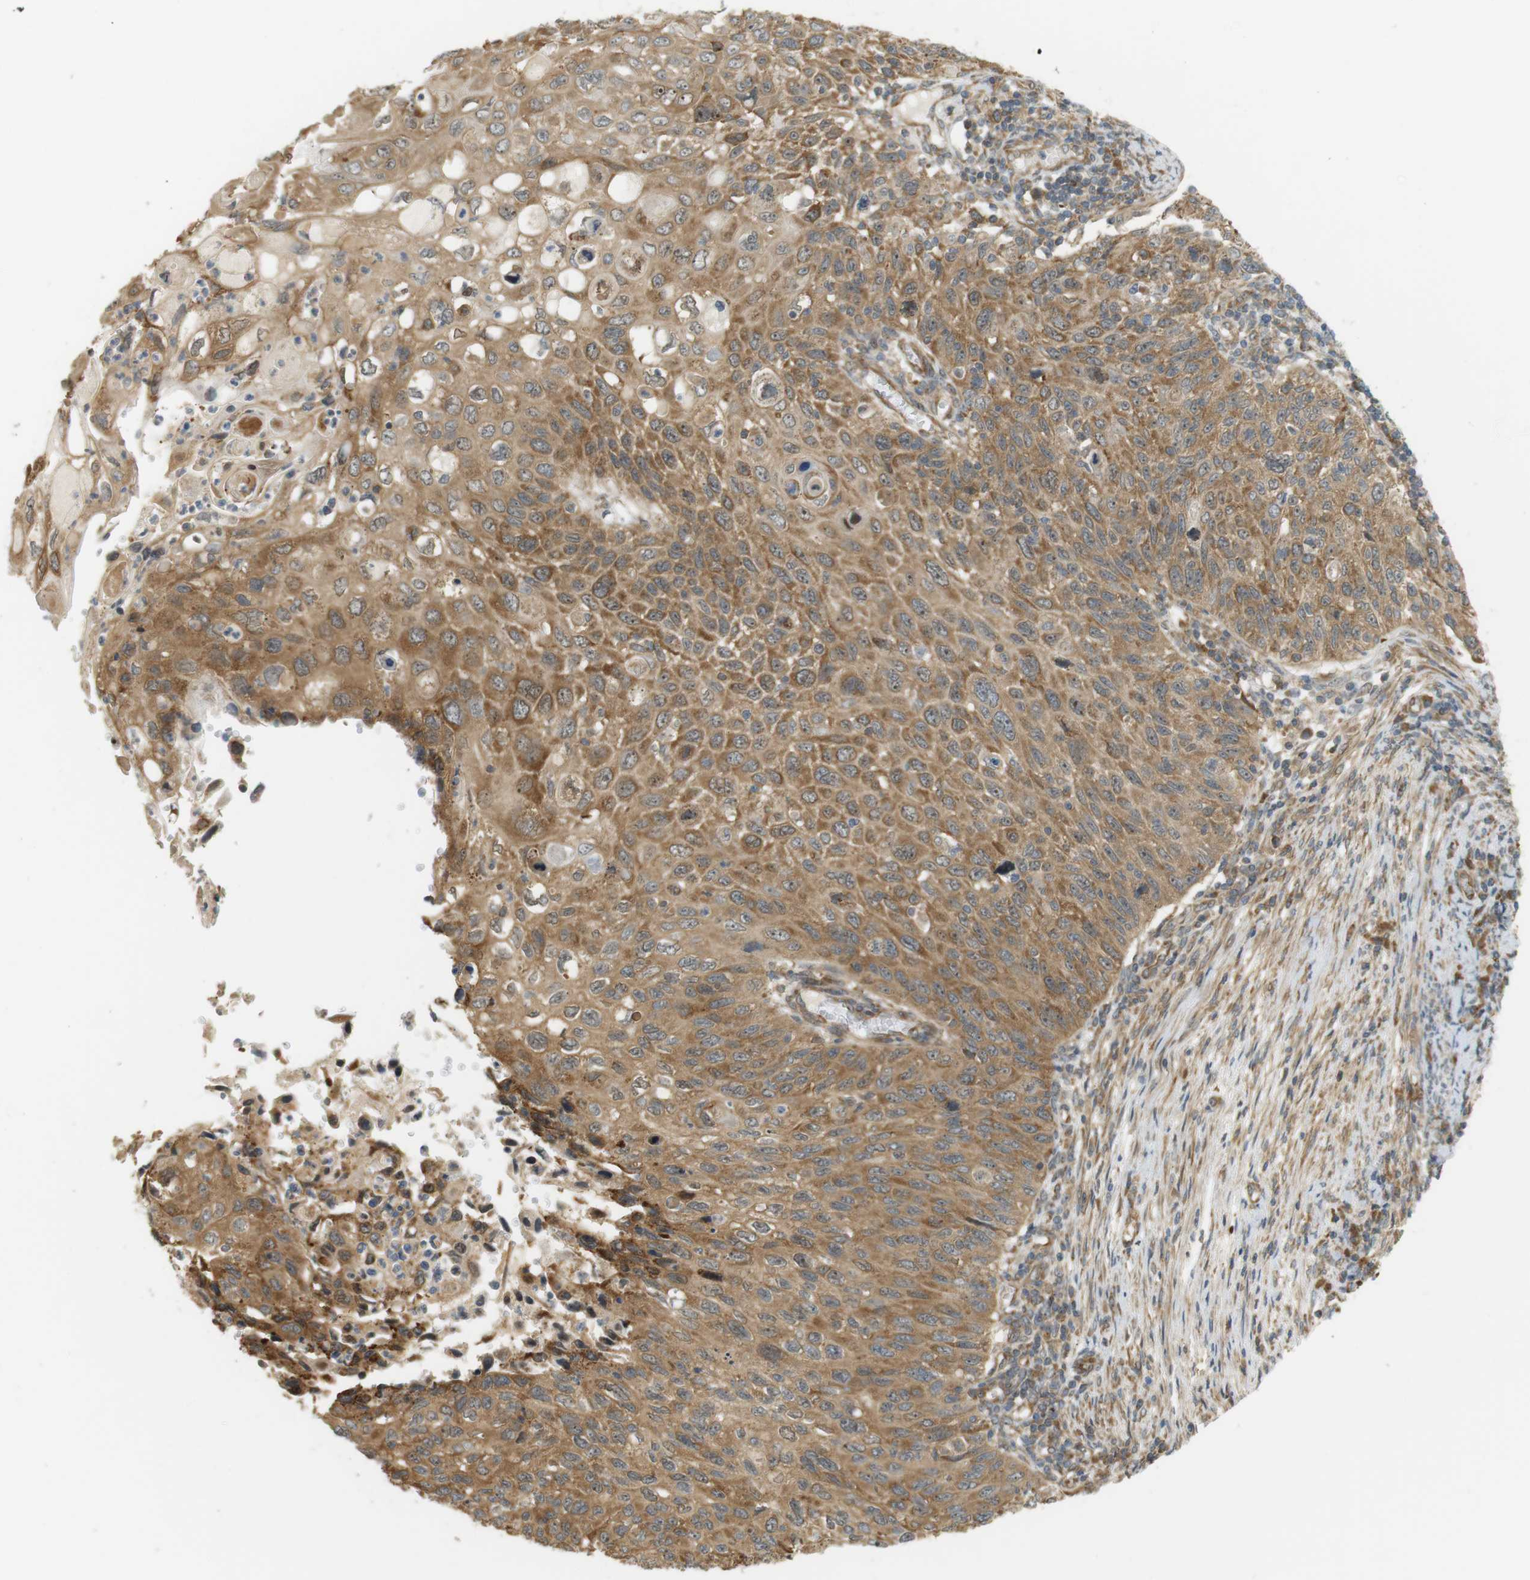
{"staining": {"intensity": "moderate", "quantity": ">75%", "location": "cytoplasmic/membranous,nuclear"}, "tissue": "cervical cancer", "cell_type": "Tumor cells", "image_type": "cancer", "snomed": [{"axis": "morphology", "description": "Squamous cell carcinoma, NOS"}, {"axis": "topography", "description": "Cervix"}], "caption": "Immunohistochemistry (IHC) of human cervical cancer shows medium levels of moderate cytoplasmic/membranous and nuclear expression in approximately >75% of tumor cells. (brown staining indicates protein expression, while blue staining denotes nuclei).", "gene": "PA2G4", "patient": {"sex": "female", "age": 70}}